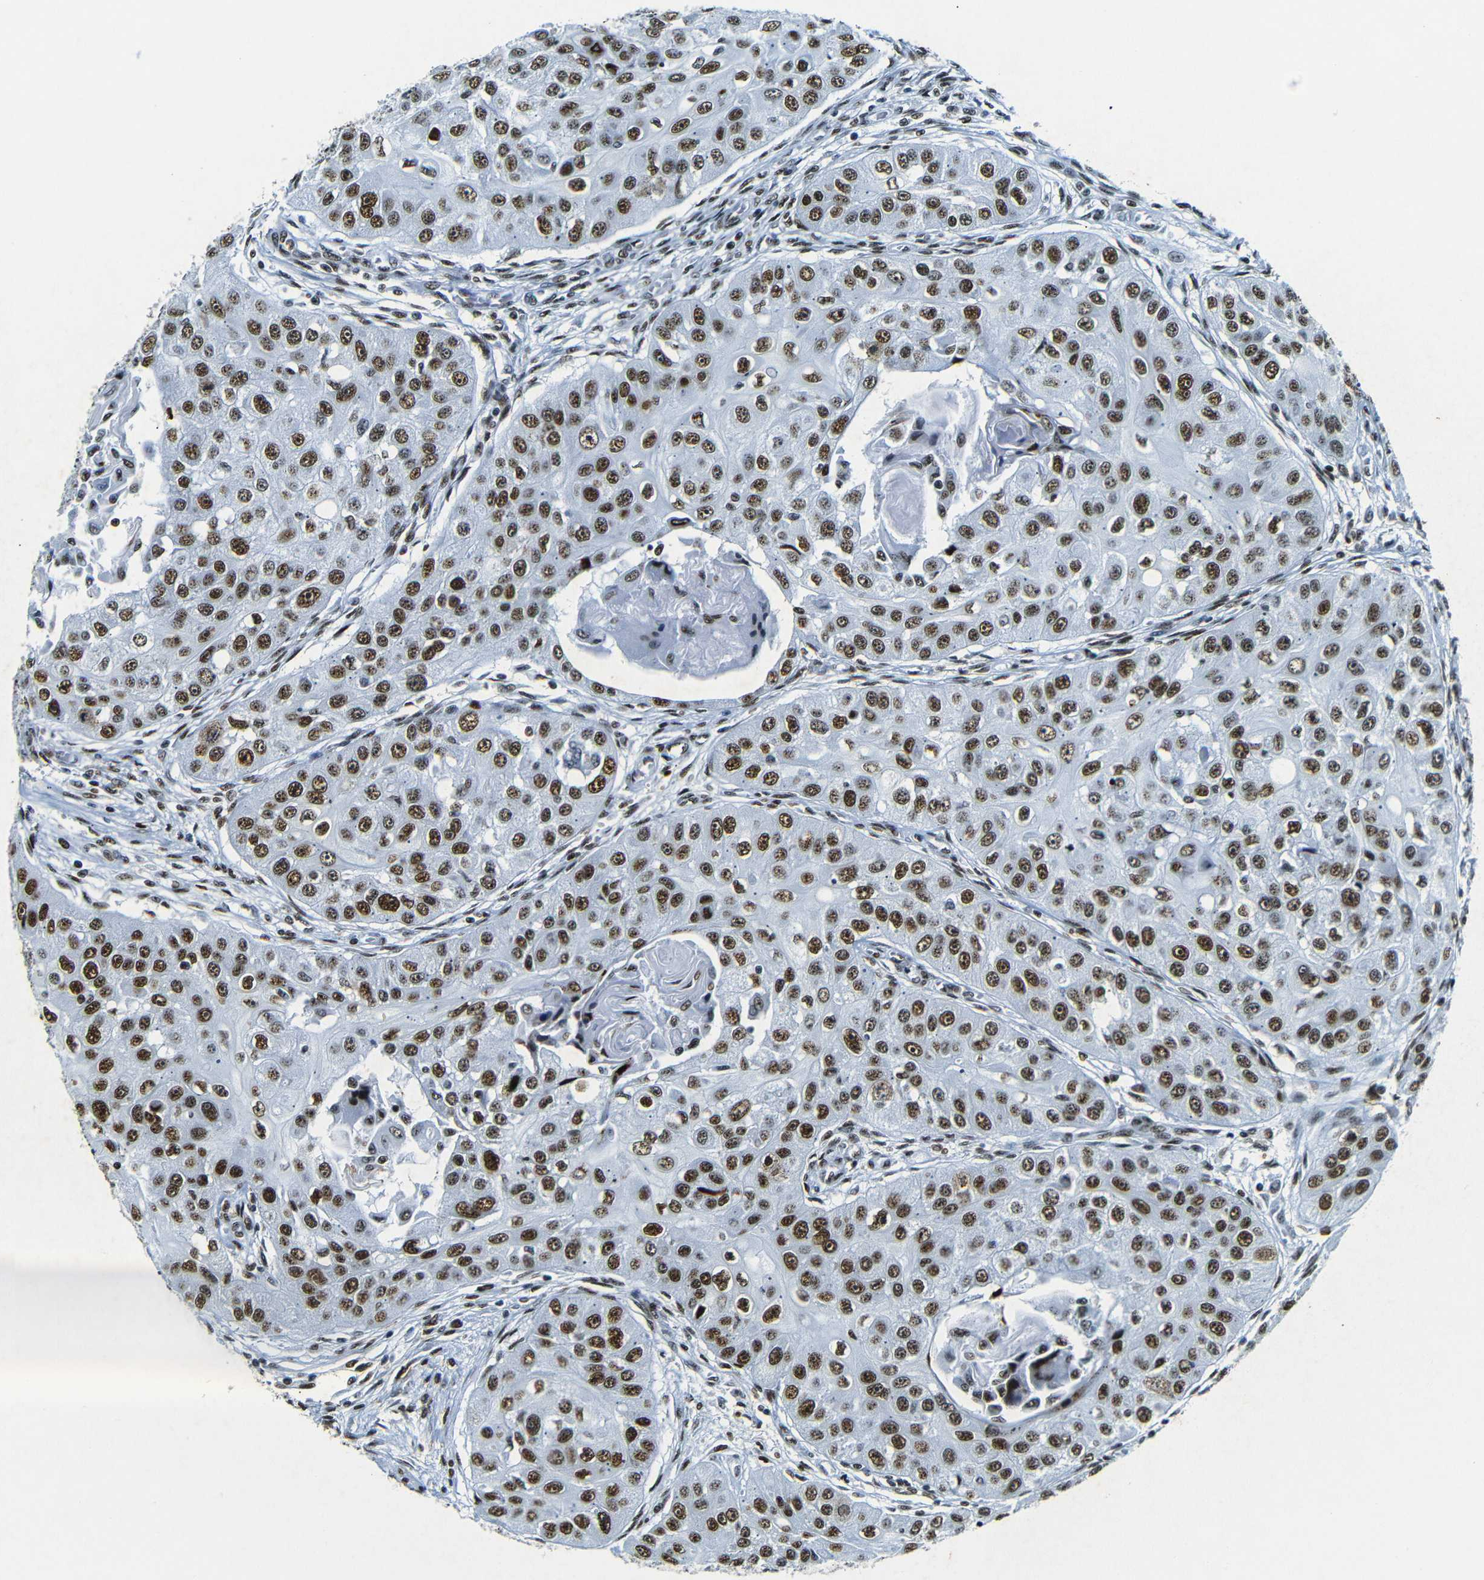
{"staining": {"intensity": "strong", "quantity": ">75%", "location": "nuclear"}, "tissue": "head and neck cancer", "cell_type": "Tumor cells", "image_type": "cancer", "snomed": [{"axis": "morphology", "description": "Normal tissue, NOS"}, {"axis": "morphology", "description": "Squamous cell carcinoma, NOS"}, {"axis": "topography", "description": "Skeletal muscle"}, {"axis": "topography", "description": "Head-Neck"}], "caption": "Protein staining exhibits strong nuclear positivity in about >75% of tumor cells in head and neck cancer (squamous cell carcinoma).", "gene": "SRSF1", "patient": {"sex": "male", "age": 51}}